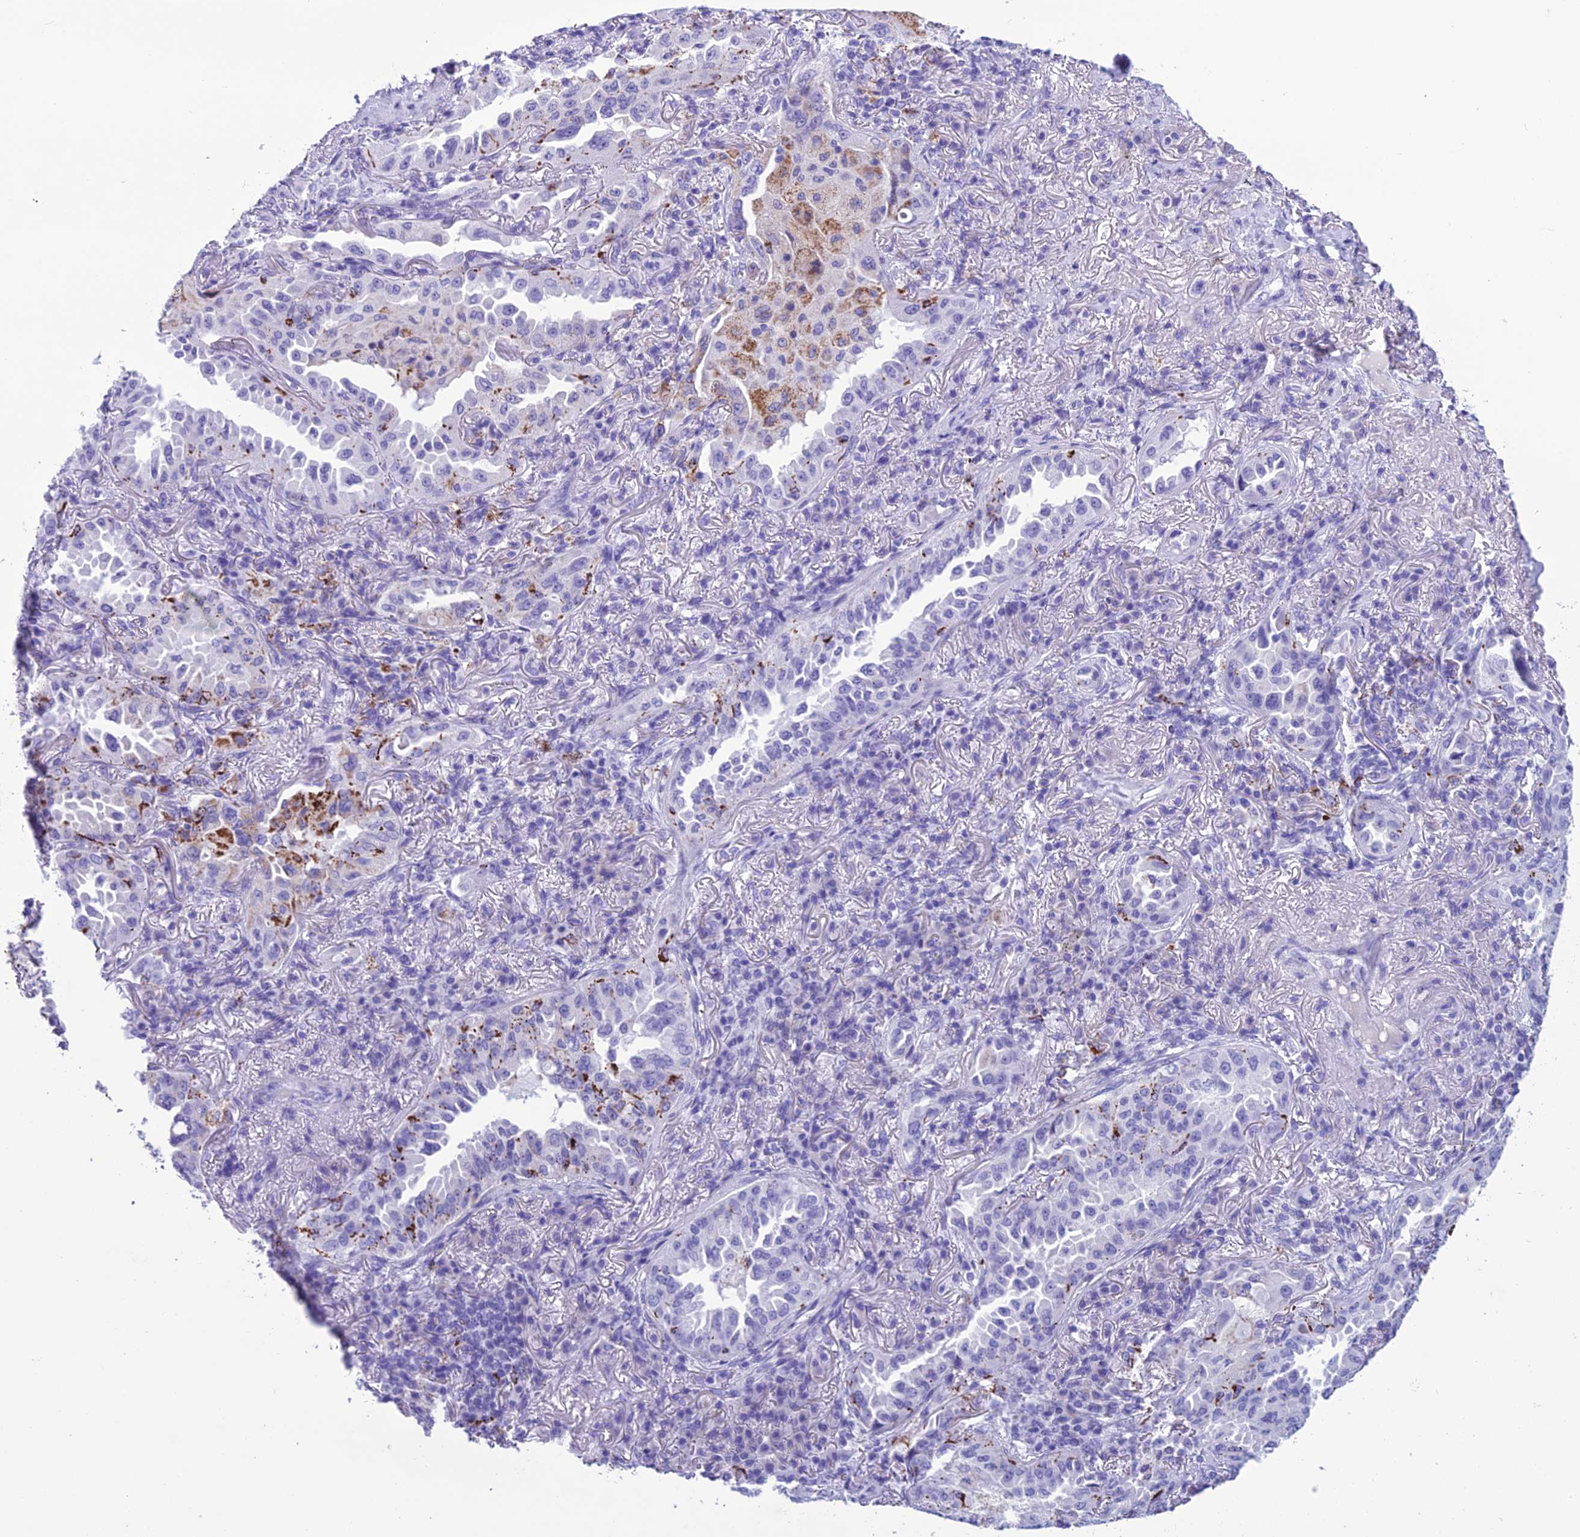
{"staining": {"intensity": "moderate", "quantity": "<25%", "location": "cytoplasmic/membranous"}, "tissue": "lung cancer", "cell_type": "Tumor cells", "image_type": "cancer", "snomed": [{"axis": "morphology", "description": "Adenocarcinoma, NOS"}, {"axis": "topography", "description": "Lung"}], "caption": "Immunohistochemistry (IHC) of human lung cancer reveals low levels of moderate cytoplasmic/membranous positivity in approximately <25% of tumor cells.", "gene": "TRAM1L1", "patient": {"sex": "female", "age": 69}}